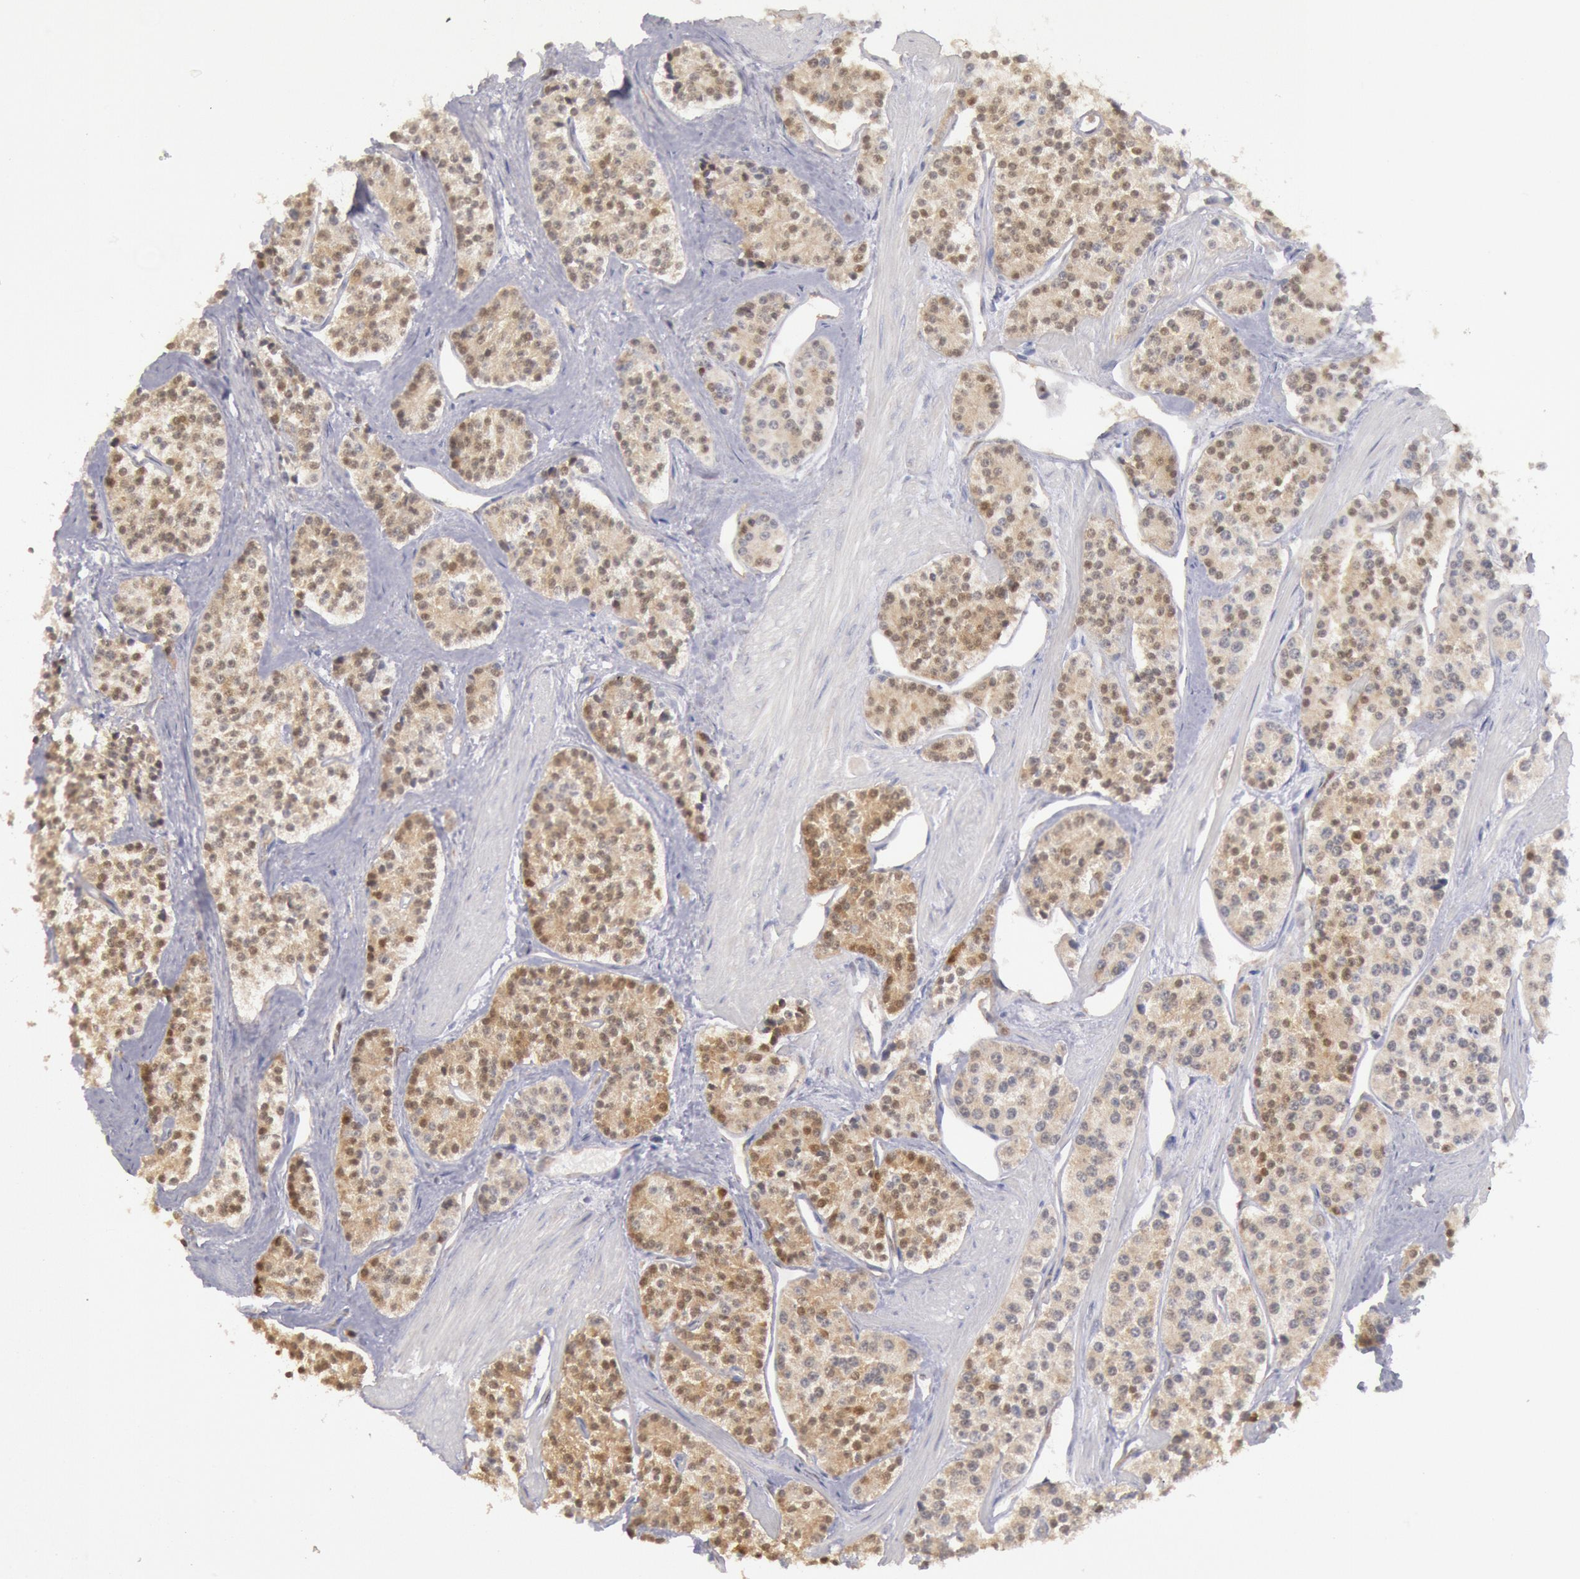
{"staining": {"intensity": "moderate", "quantity": "25%-75%", "location": "cytoplasmic/membranous,nuclear"}, "tissue": "carcinoid", "cell_type": "Tumor cells", "image_type": "cancer", "snomed": [{"axis": "morphology", "description": "Carcinoid, malignant, NOS"}, {"axis": "topography", "description": "Stomach"}], "caption": "Malignant carcinoid stained with DAB (3,3'-diaminobenzidine) IHC displays medium levels of moderate cytoplasmic/membranous and nuclear positivity in about 25%-75% of tumor cells.", "gene": "DNAJA1", "patient": {"sex": "female", "age": 76}}